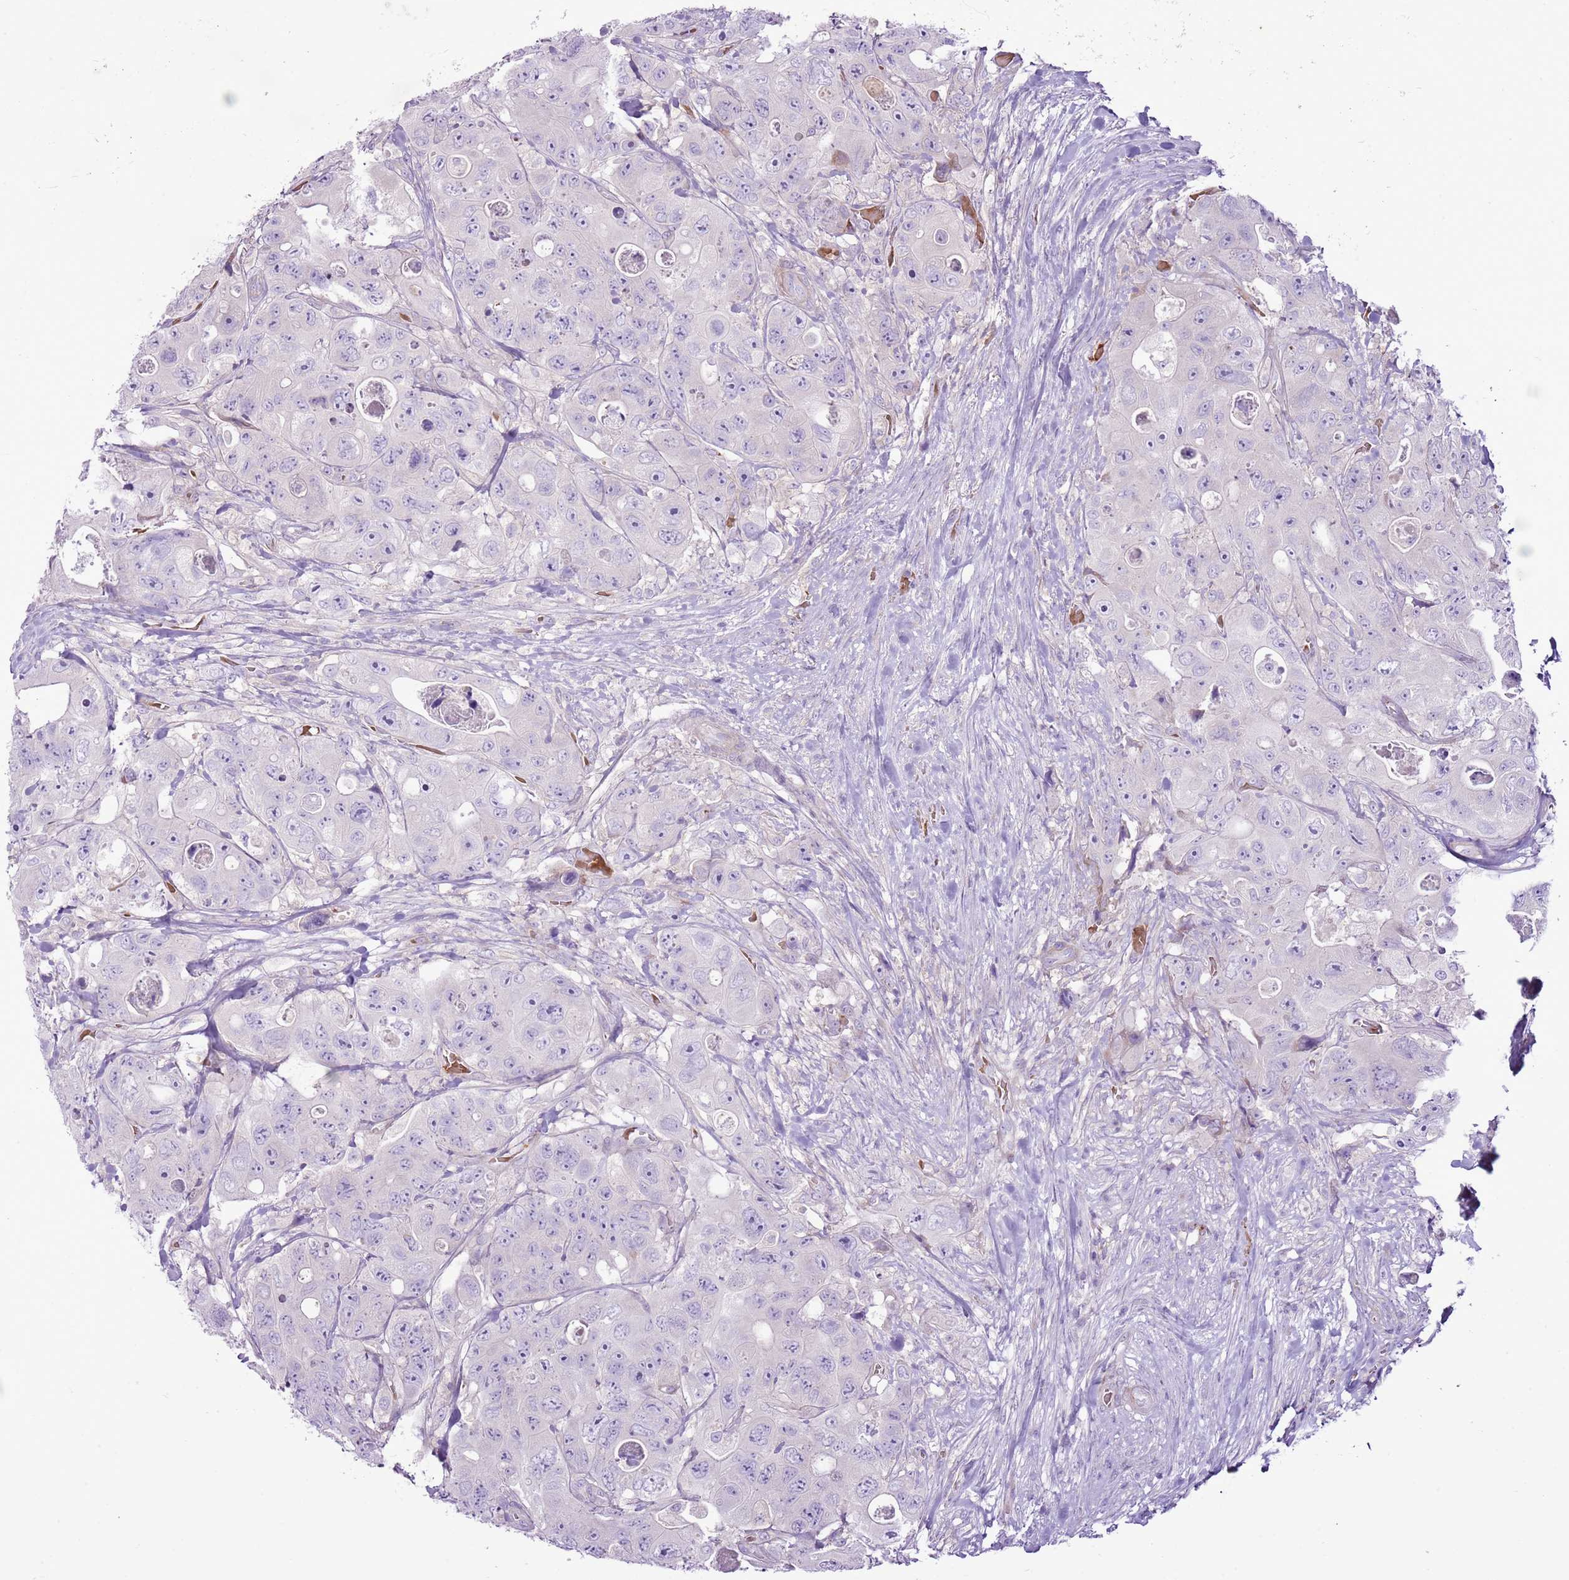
{"staining": {"intensity": "negative", "quantity": "none", "location": "none"}, "tissue": "colorectal cancer", "cell_type": "Tumor cells", "image_type": "cancer", "snomed": [{"axis": "morphology", "description": "Adenocarcinoma, NOS"}, {"axis": "topography", "description": "Colon"}], "caption": "This histopathology image is of colorectal cancer stained with immunohistochemistry (IHC) to label a protein in brown with the nuclei are counter-stained blue. There is no expression in tumor cells.", "gene": "CHAC2", "patient": {"sex": "female", "age": 46}}